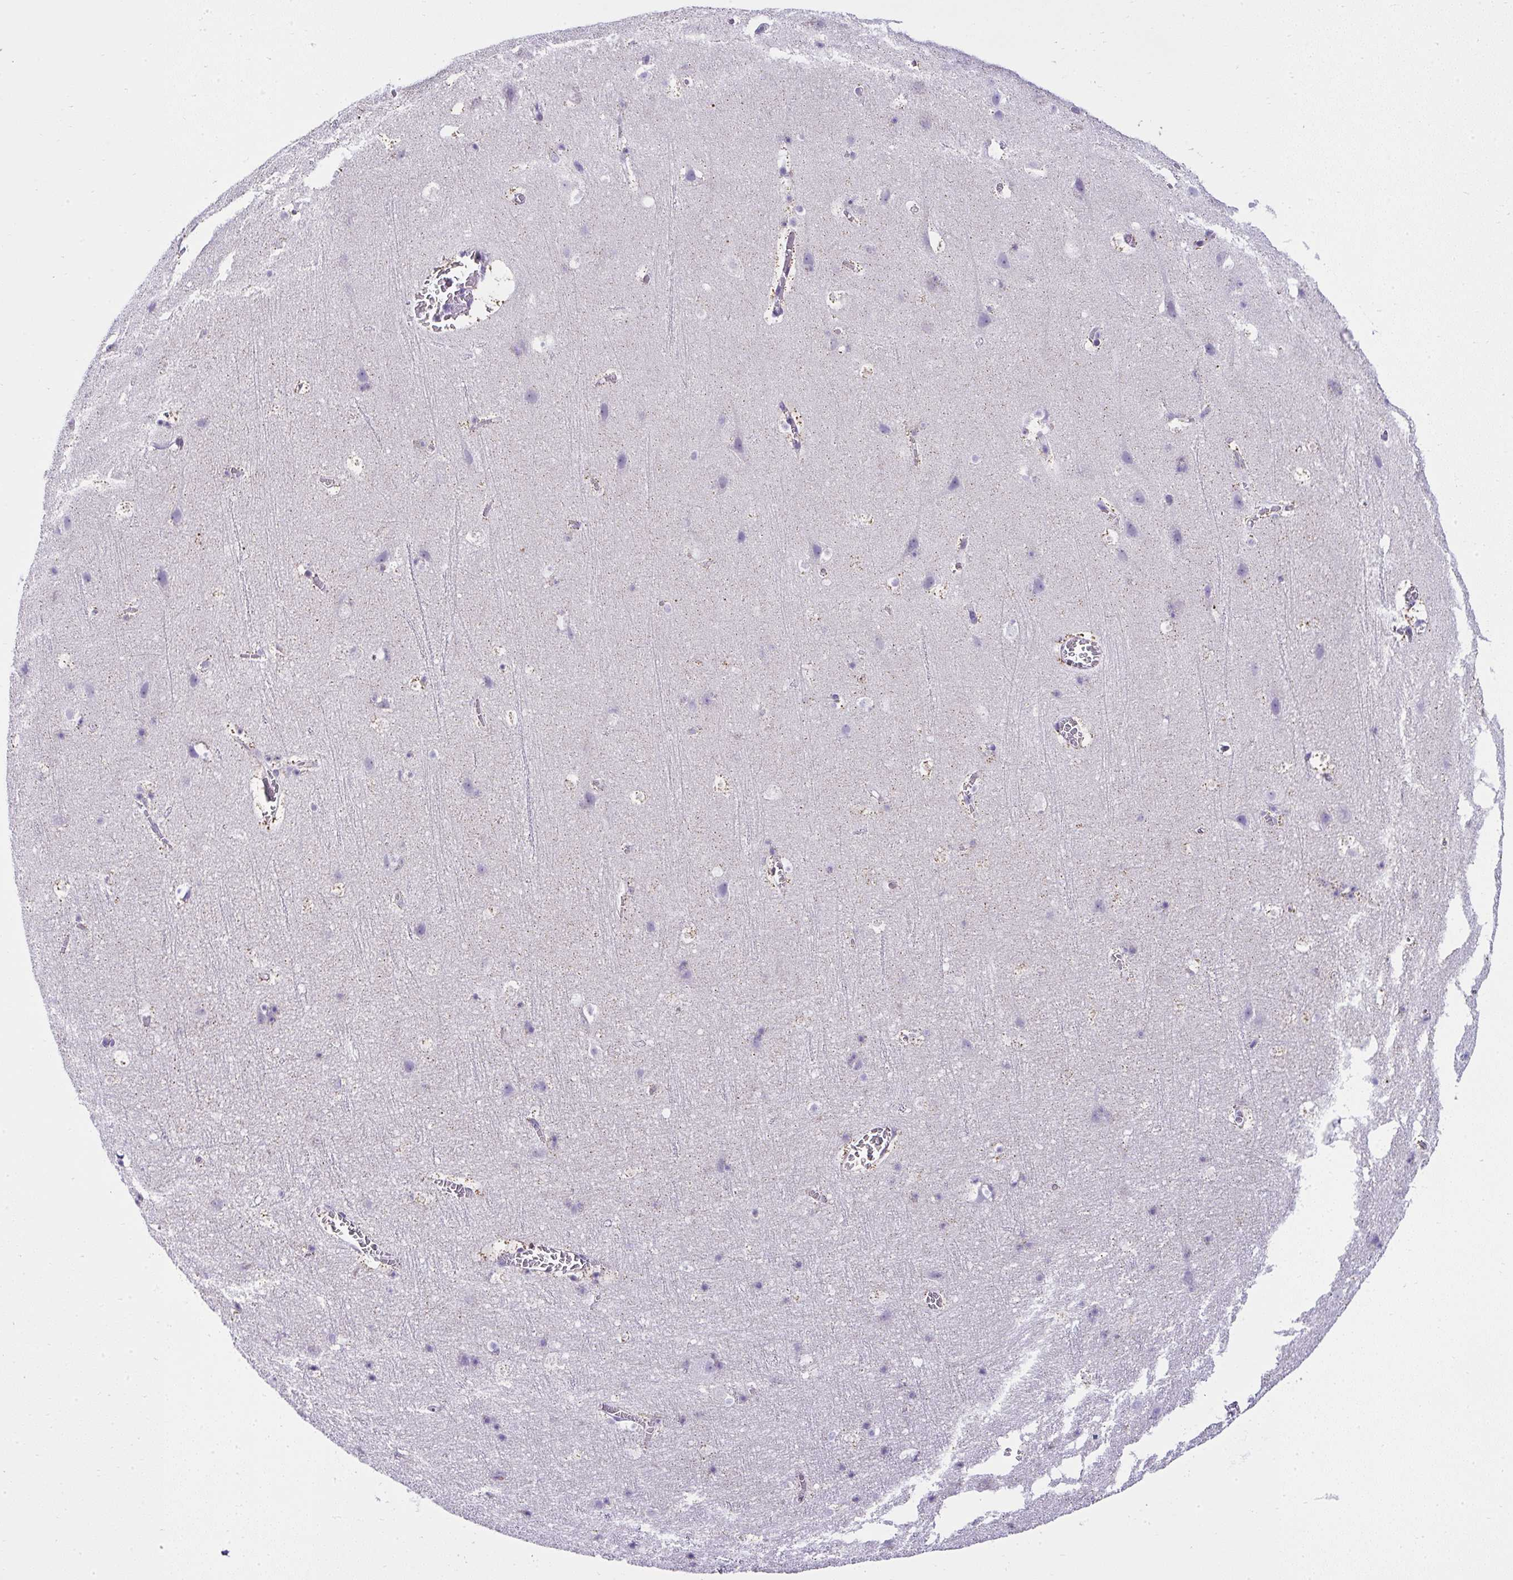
{"staining": {"intensity": "negative", "quantity": "none", "location": "none"}, "tissue": "cerebral cortex", "cell_type": "Endothelial cells", "image_type": "normal", "snomed": [{"axis": "morphology", "description": "Normal tissue, NOS"}, {"axis": "topography", "description": "Cerebral cortex"}], "caption": "IHC histopathology image of unremarkable cerebral cortex stained for a protein (brown), which demonstrates no expression in endothelial cells.", "gene": "RNF183", "patient": {"sex": "female", "age": 42}}